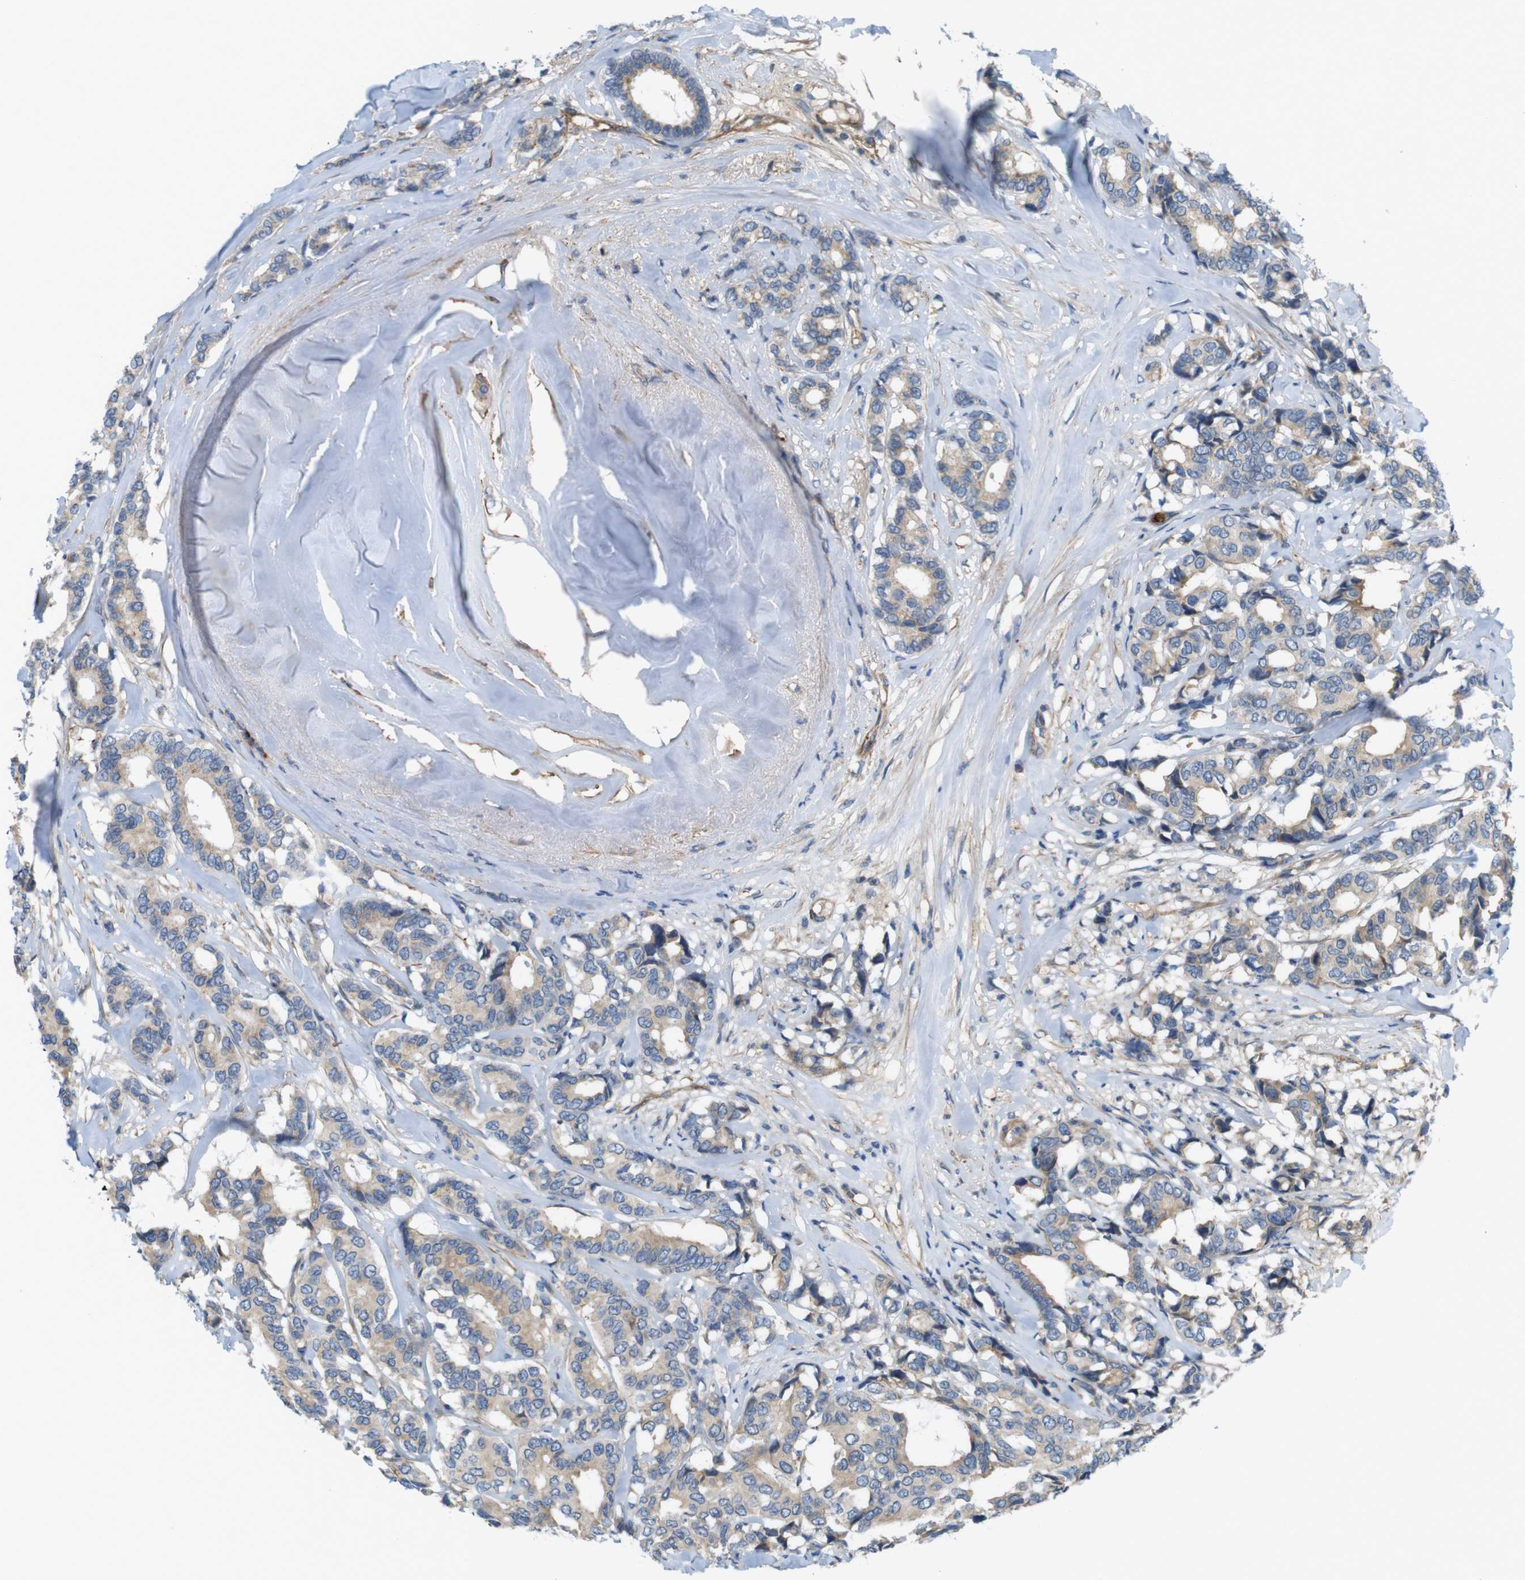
{"staining": {"intensity": "weak", "quantity": ">75%", "location": "cytoplasmic/membranous"}, "tissue": "breast cancer", "cell_type": "Tumor cells", "image_type": "cancer", "snomed": [{"axis": "morphology", "description": "Duct carcinoma"}, {"axis": "topography", "description": "Breast"}], "caption": "Approximately >75% of tumor cells in human breast cancer show weak cytoplasmic/membranous protein expression as visualized by brown immunohistochemical staining.", "gene": "BVES", "patient": {"sex": "female", "age": 87}}